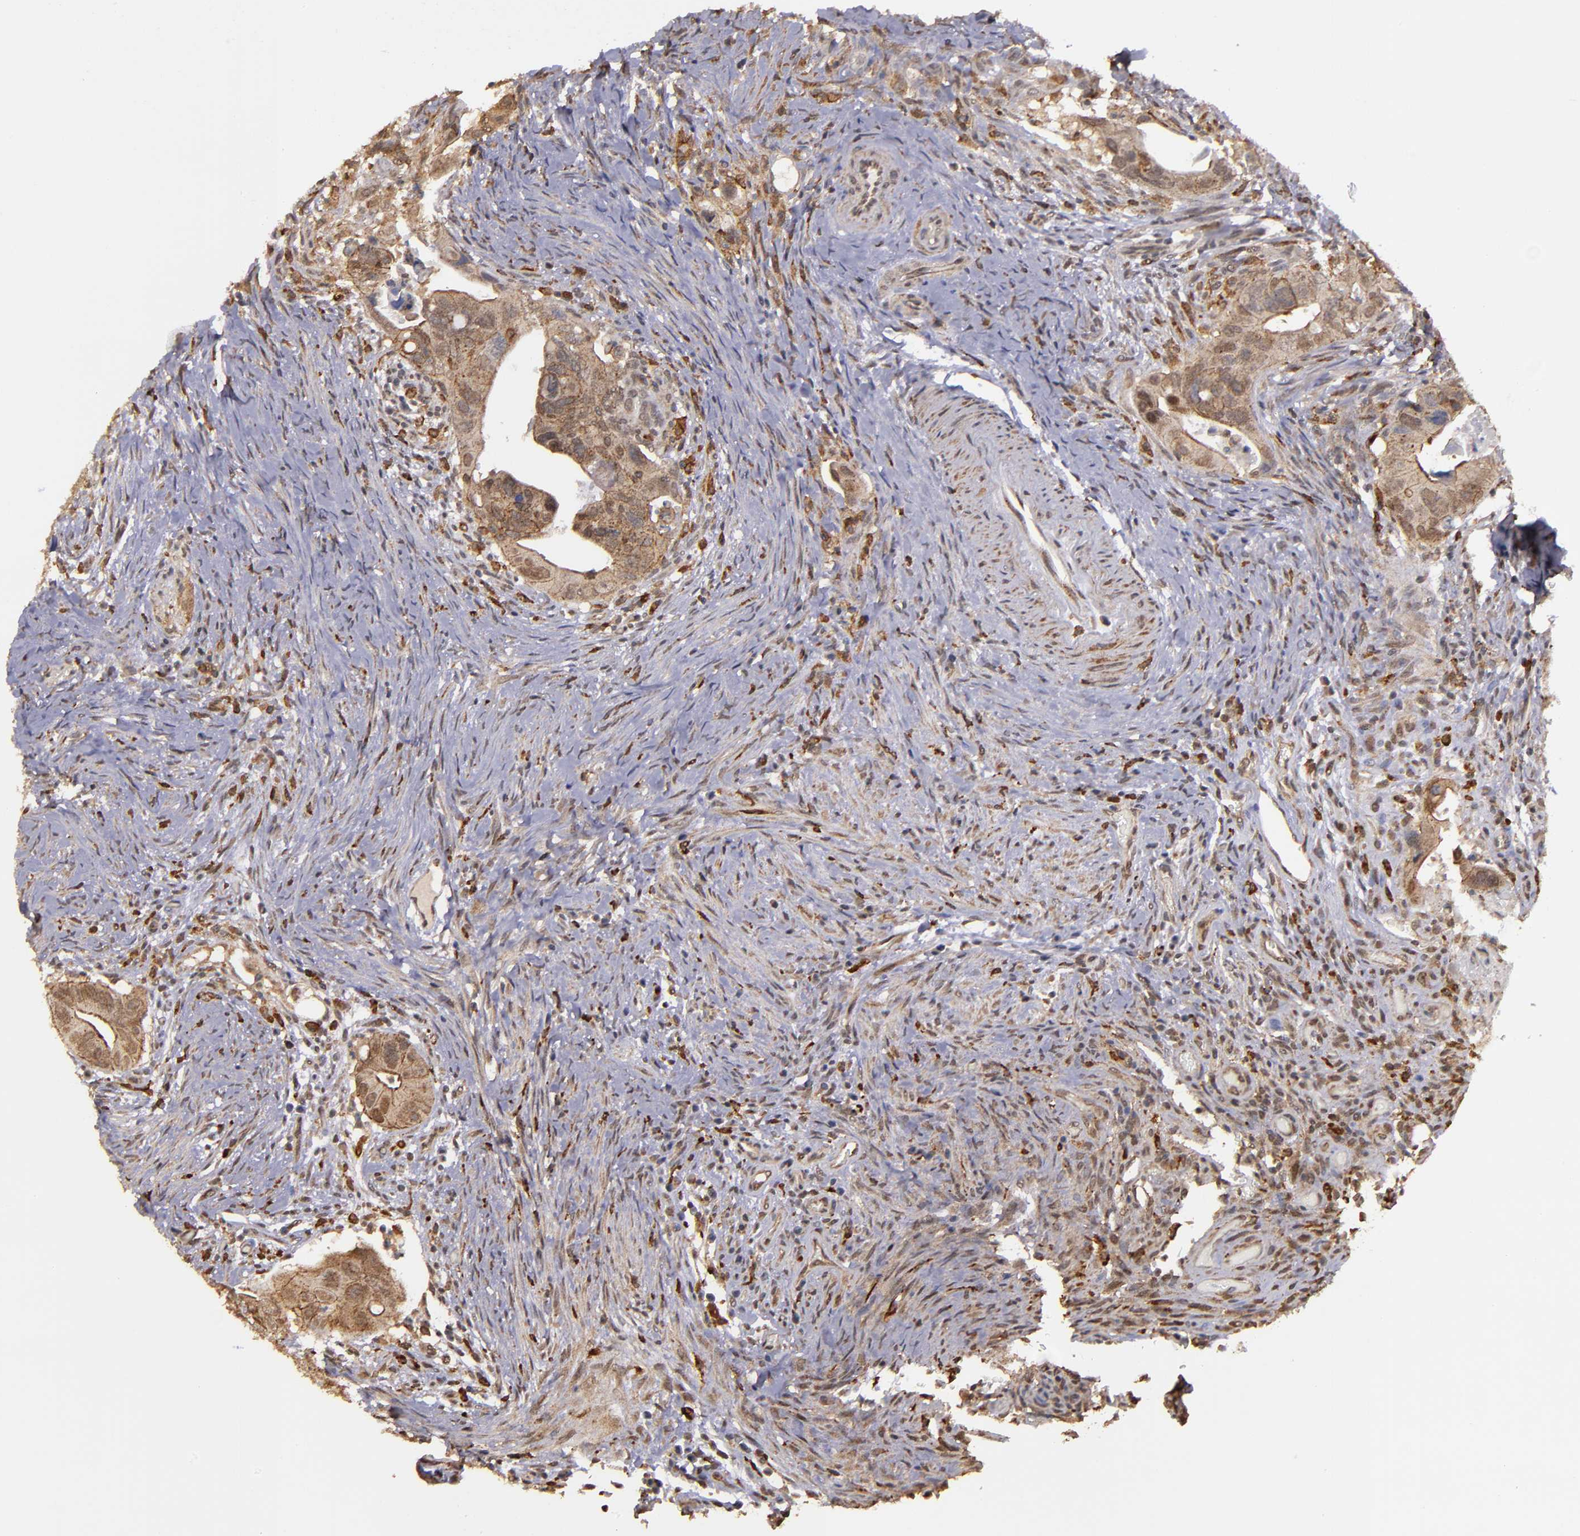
{"staining": {"intensity": "moderate", "quantity": ">75%", "location": "cytoplasmic/membranous,nuclear"}, "tissue": "colorectal cancer", "cell_type": "Tumor cells", "image_type": "cancer", "snomed": [{"axis": "morphology", "description": "Adenocarcinoma, NOS"}, {"axis": "topography", "description": "Rectum"}], "caption": "Immunohistochemistry (IHC) (DAB (3,3'-diaminobenzidine)) staining of human colorectal adenocarcinoma shows moderate cytoplasmic/membranous and nuclear protein expression in approximately >75% of tumor cells.", "gene": "SIPA1L1", "patient": {"sex": "male", "age": 53}}